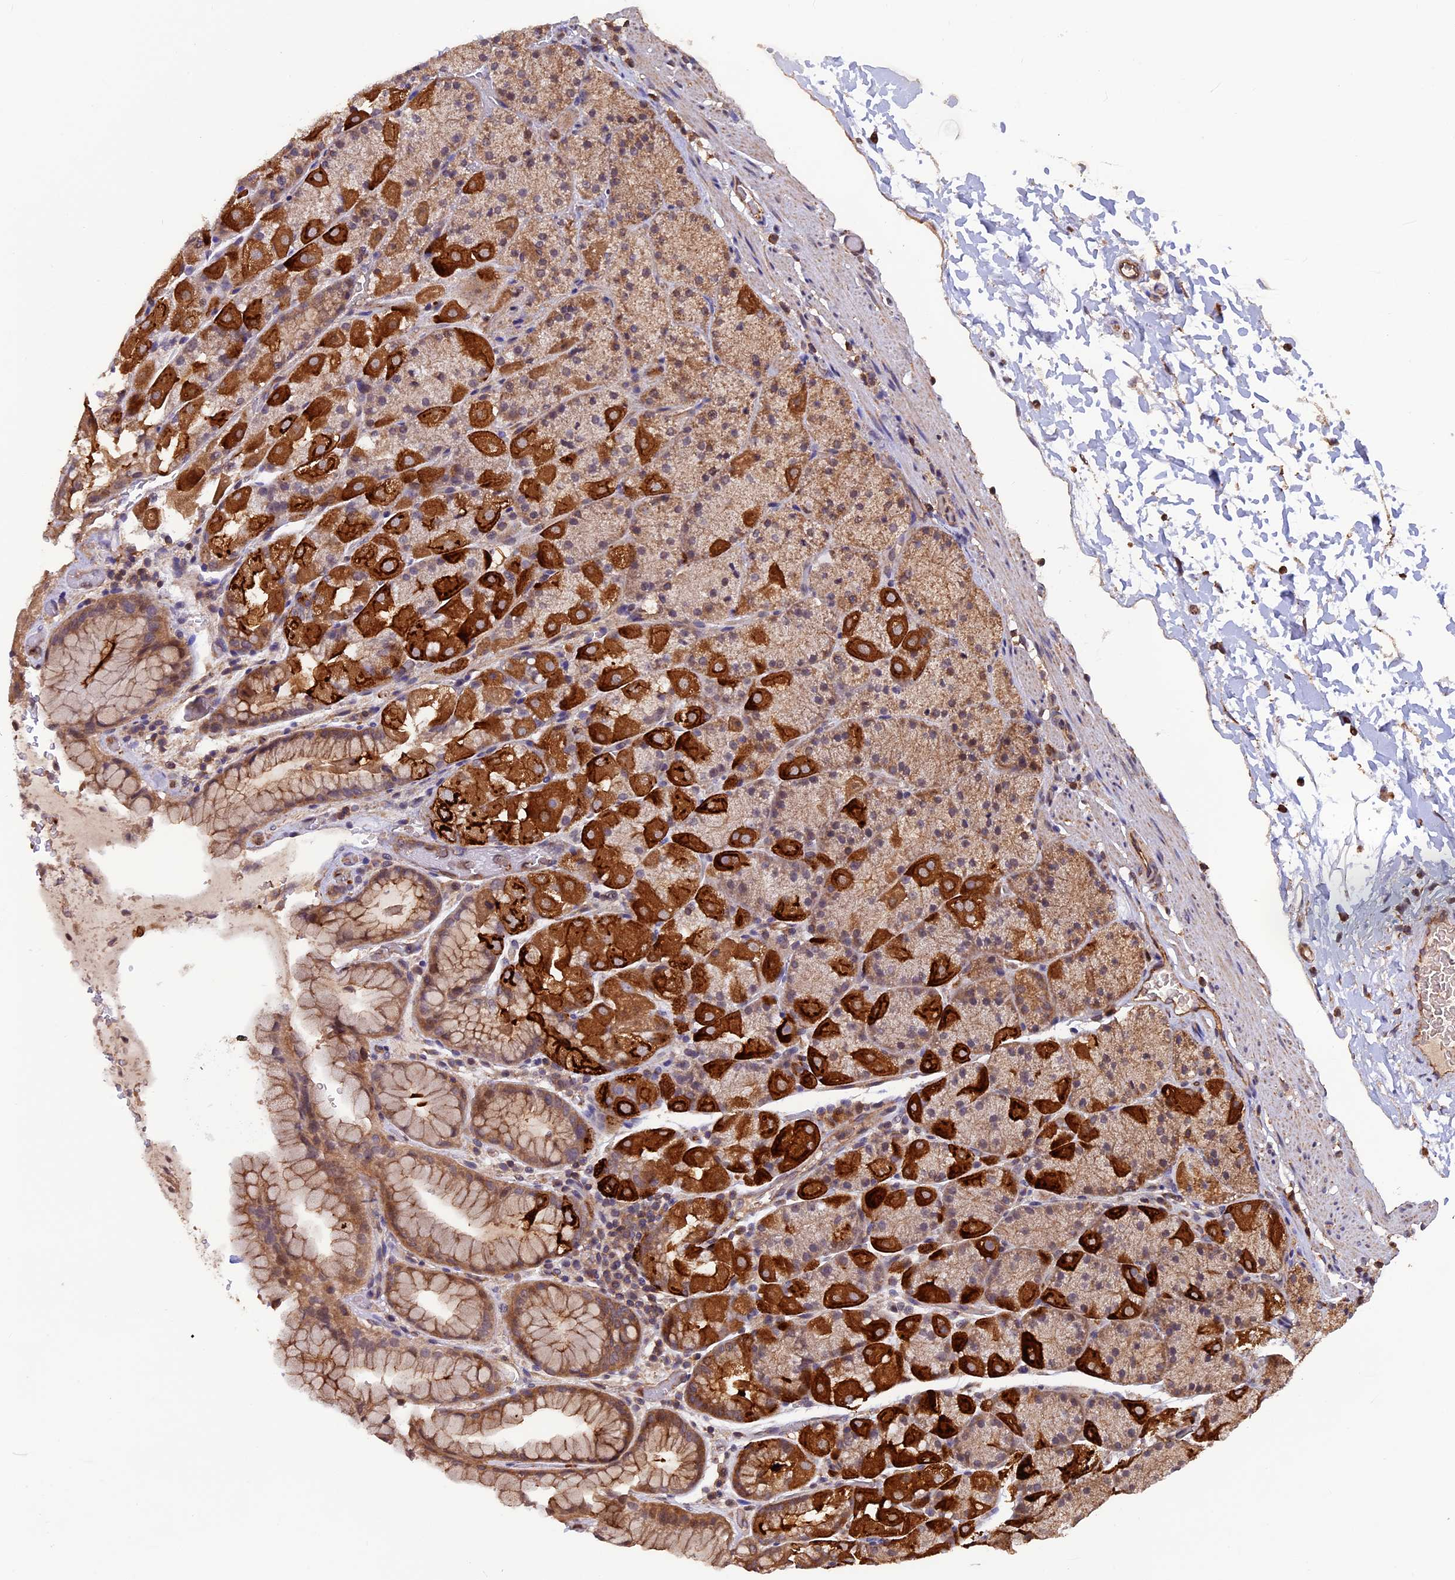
{"staining": {"intensity": "strong", "quantity": "25%-75%", "location": "cytoplasmic/membranous"}, "tissue": "stomach", "cell_type": "Glandular cells", "image_type": "normal", "snomed": [{"axis": "morphology", "description": "Normal tissue, NOS"}, {"axis": "topography", "description": "Stomach, upper"}, {"axis": "topography", "description": "Stomach, lower"}], "caption": "An IHC image of benign tissue is shown. Protein staining in brown labels strong cytoplasmic/membranous positivity in stomach within glandular cells. Nuclei are stained in blue.", "gene": "PKD2L2", "patient": {"sex": "male", "age": 67}}